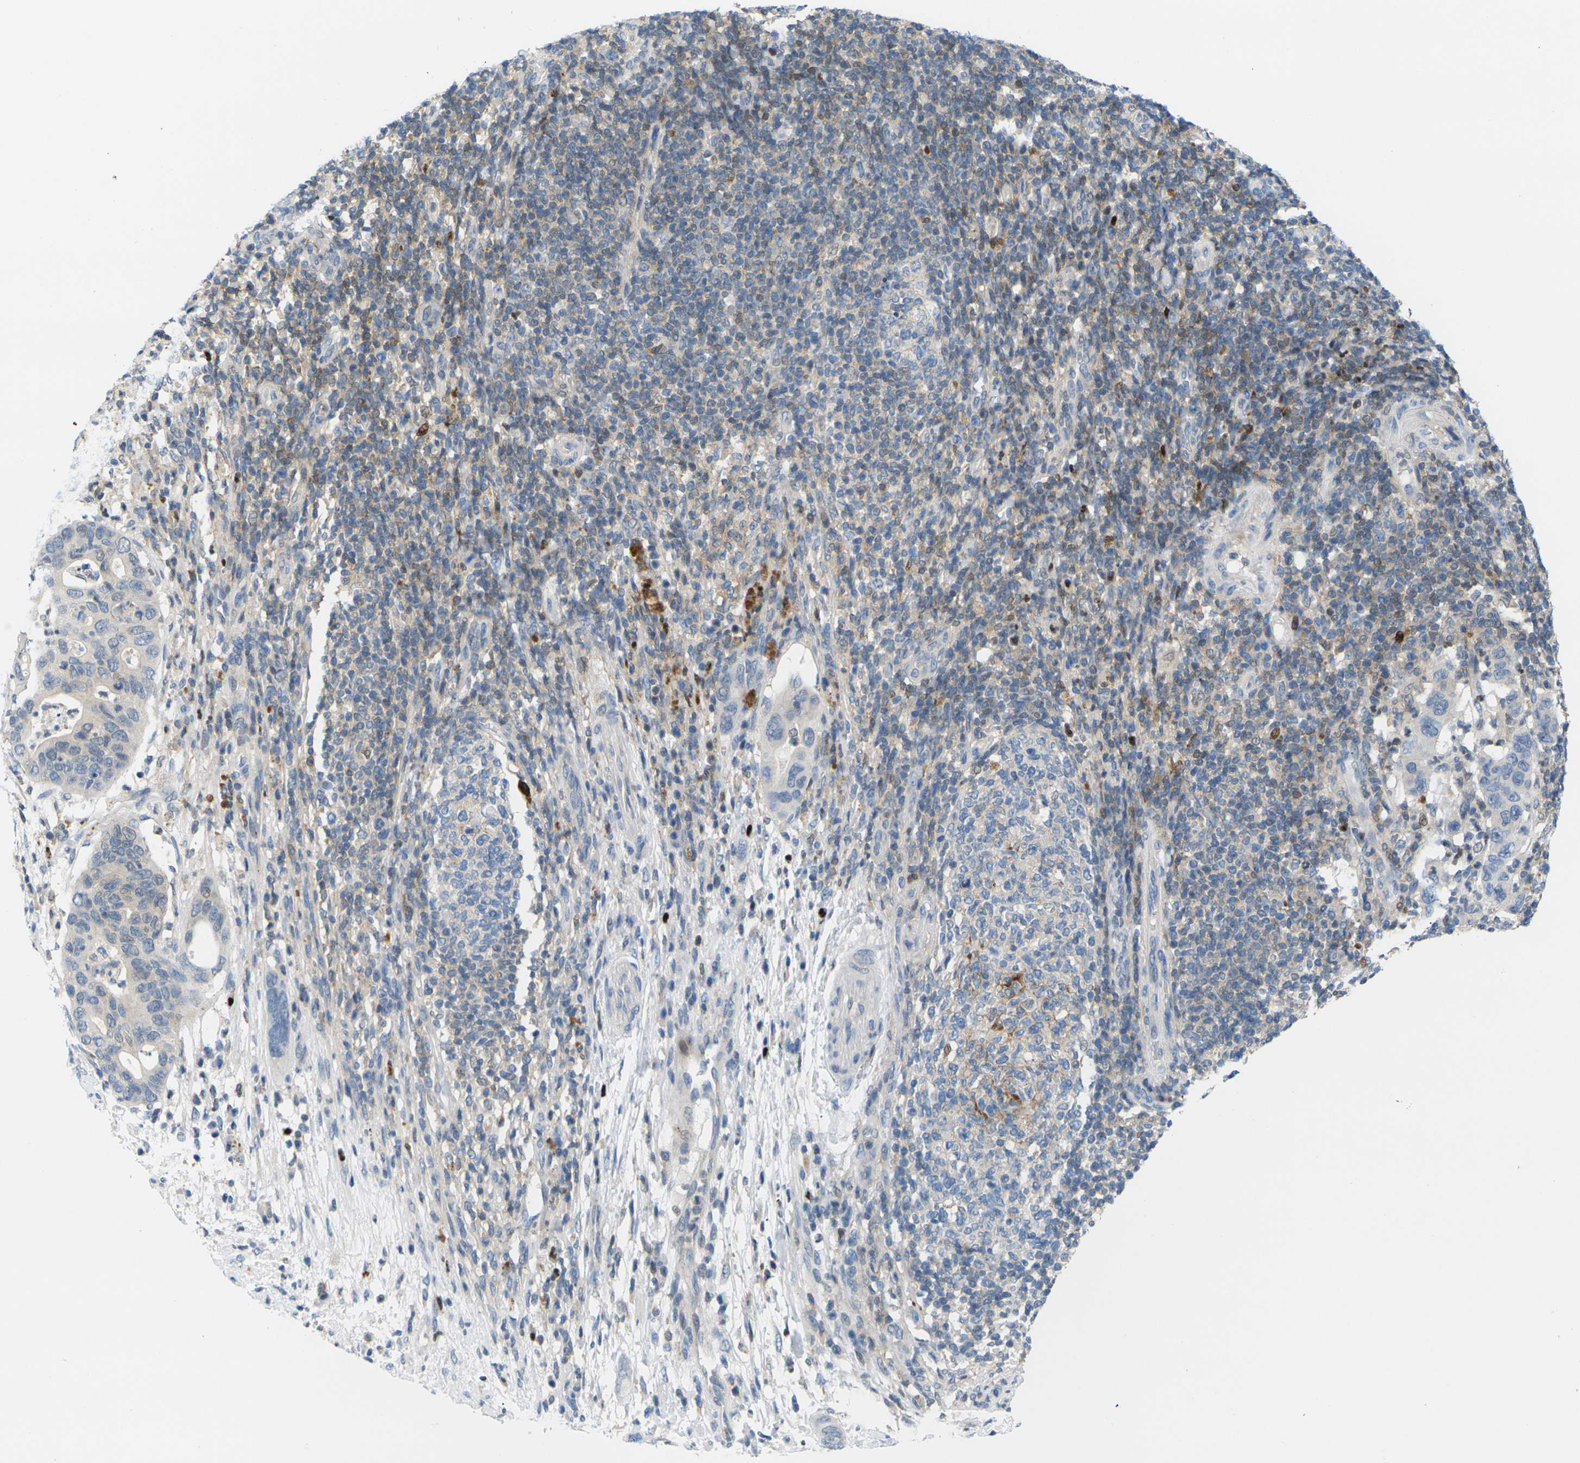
{"staining": {"intensity": "negative", "quantity": "none", "location": "none"}, "tissue": "pancreatic cancer", "cell_type": "Tumor cells", "image_type": "cancer", "snomed": [{"axis": "morphology", "description": "Adenocarcinoma, NOS"}, {"axis": "topography", "description": "Pancreas"}], "caption": "The image demonstrates no significant expression in tumor cells of pancreatic adenocarcinoma.", "gene": "RPS6KA3", "patient": {"sex": "female", "age": 71}}